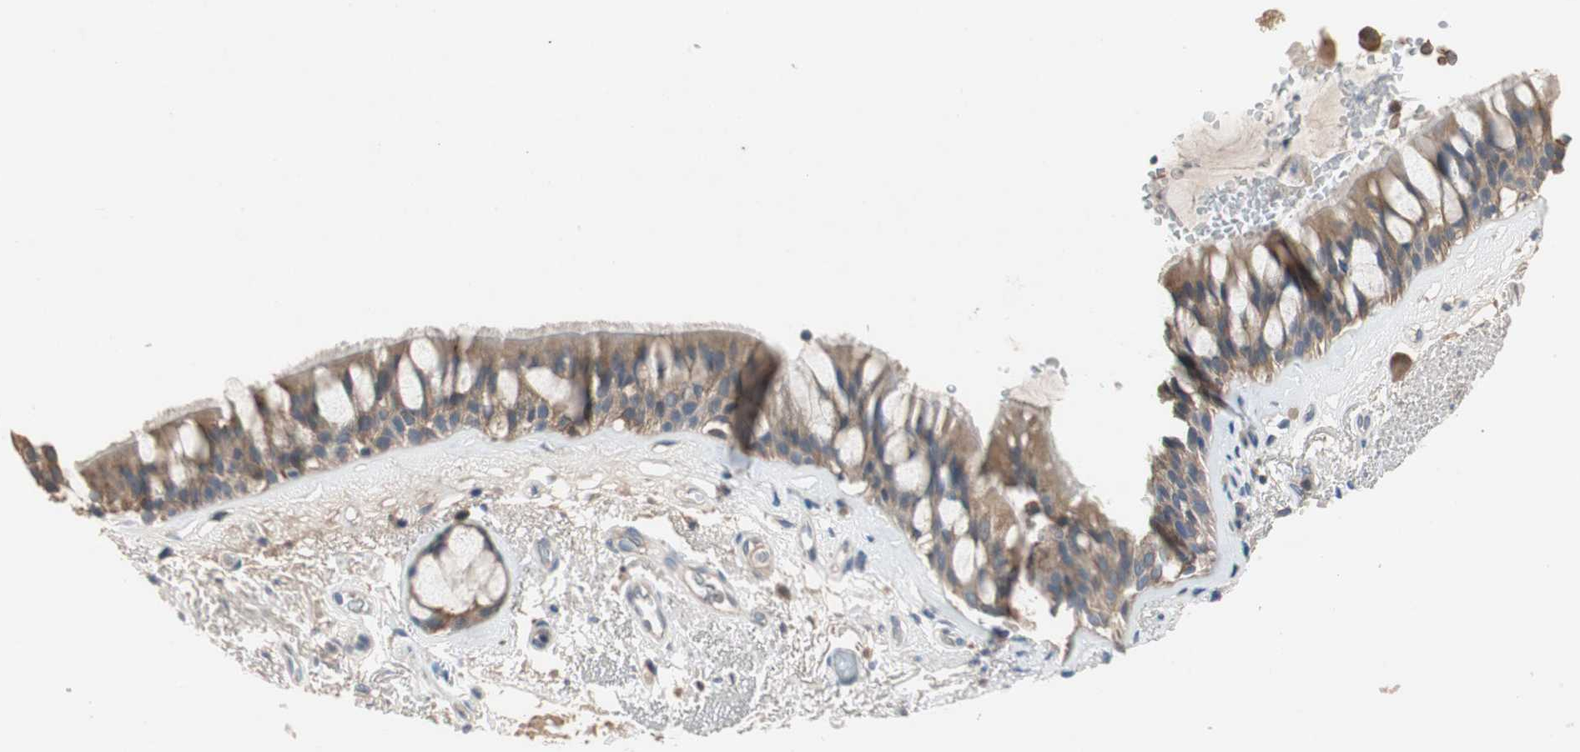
{"staining": {"intensity": "moderate", "quantity": ">75%", "location": "cytoplasmic/membranous"}, "tissue": "bronchus", "cell_type": "Respiratory epithelial cells", "image_type": "normal", "snomed": [{"axis": "morphology", "description": "Normal tissue, NOS"}, {"axis": "topography", "description": "Bronchus"}], "caption": "Benign bronchus demonstrates moderate cytoplasmic/membranous staining in about >75% of respiratory epithelial cells, visualized by immunohistochemistry.", "gene": "ADAP1", "patient": {"sex": "male", "age": 66}}